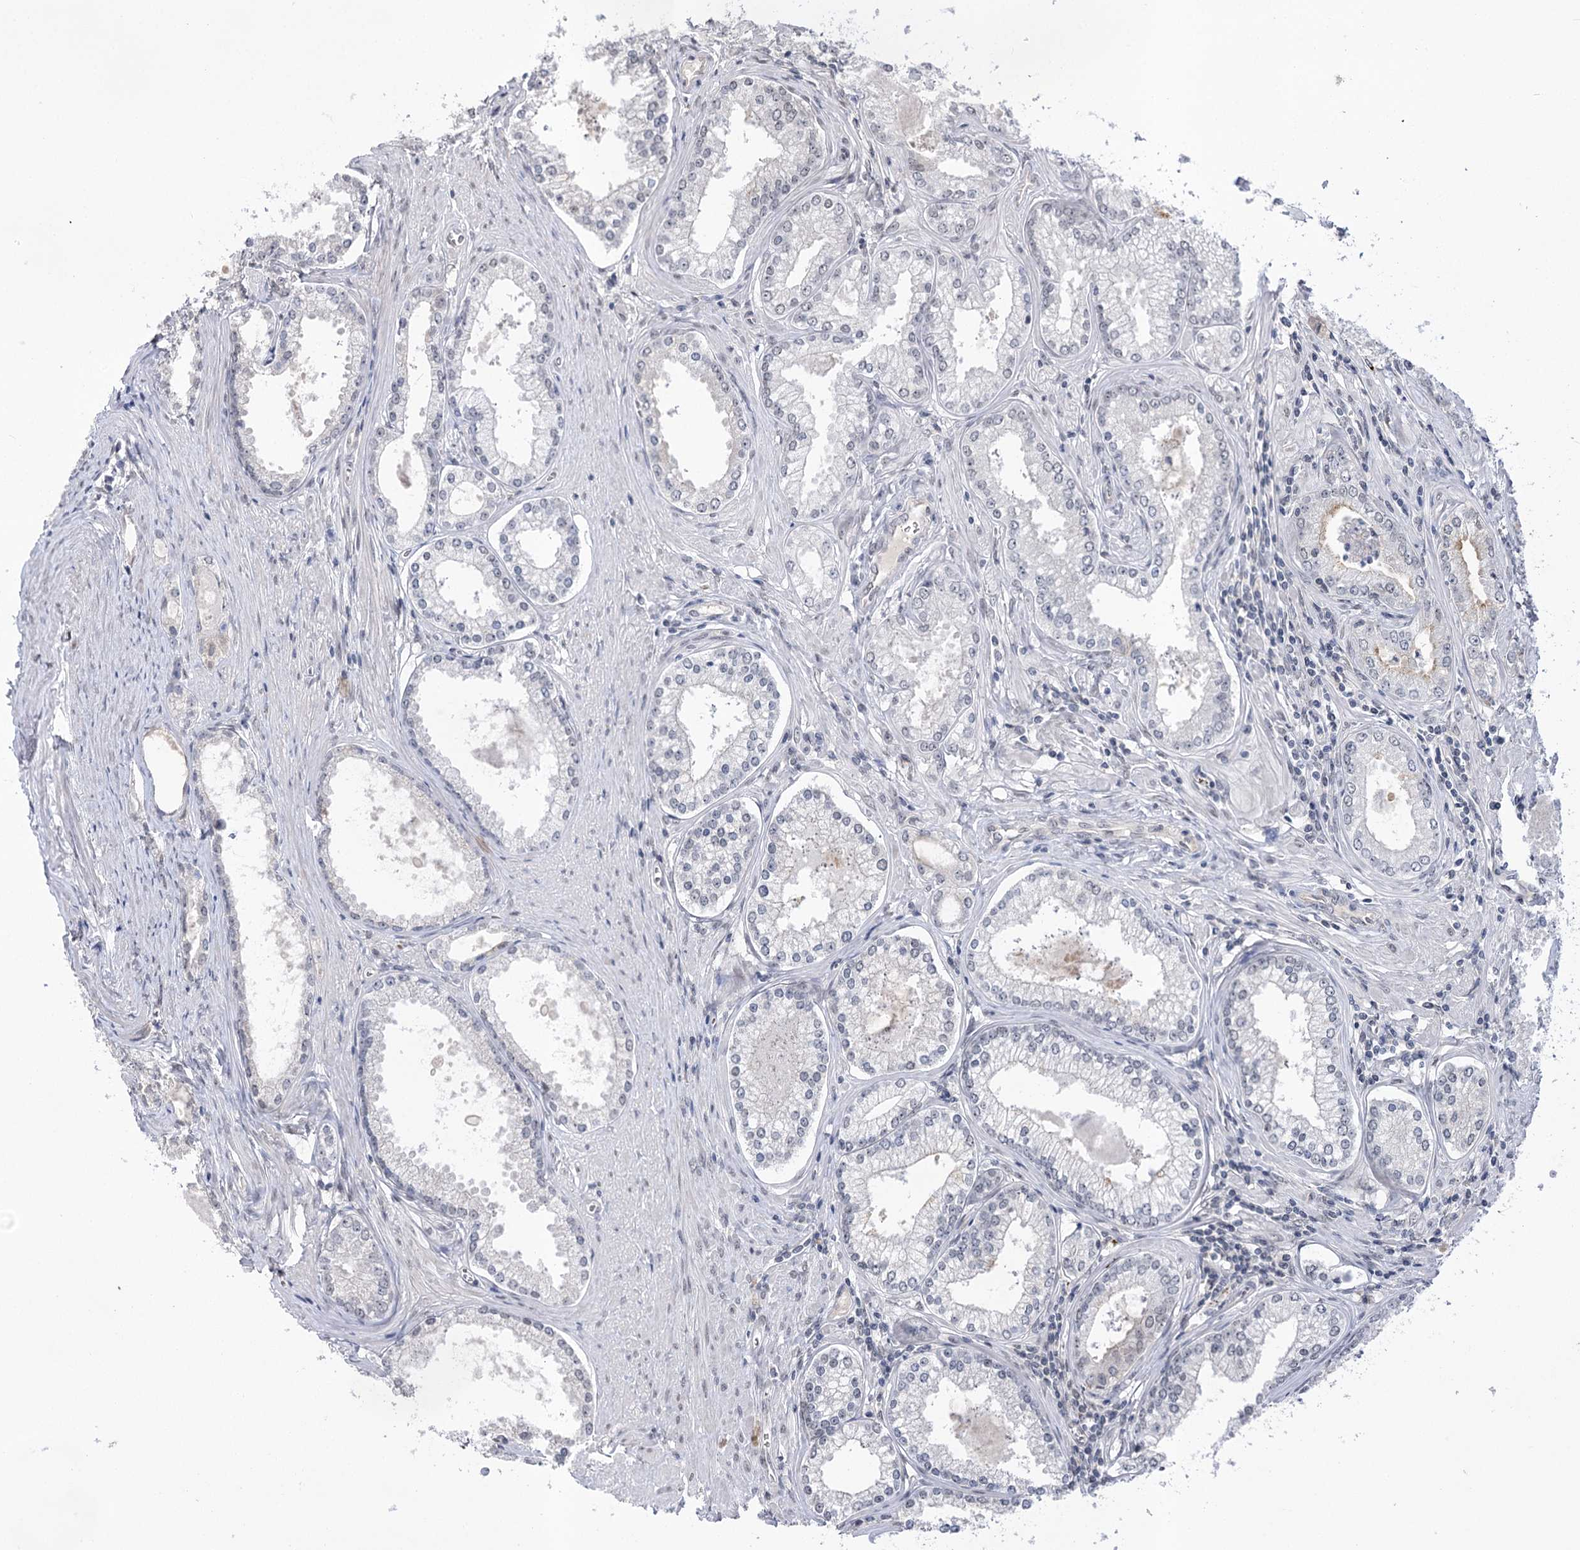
{"staining": {"intensity": "negative", "quantity": "none", "location": "none"}, "tissue": "prostate cancer", "cell_type": "Tumor cells", "image_type": "cancer", "snomed": [{"axis": "morphology", "description": "Adenocarcinoma, High grade"}, {"axis": "topography", "description": "Prostate"}], "caption": "Tumor cells are negative for protein expression in human prostate cancer.", "gene": "ATP10B", "patient": {"sex": "male", "age": 68}}